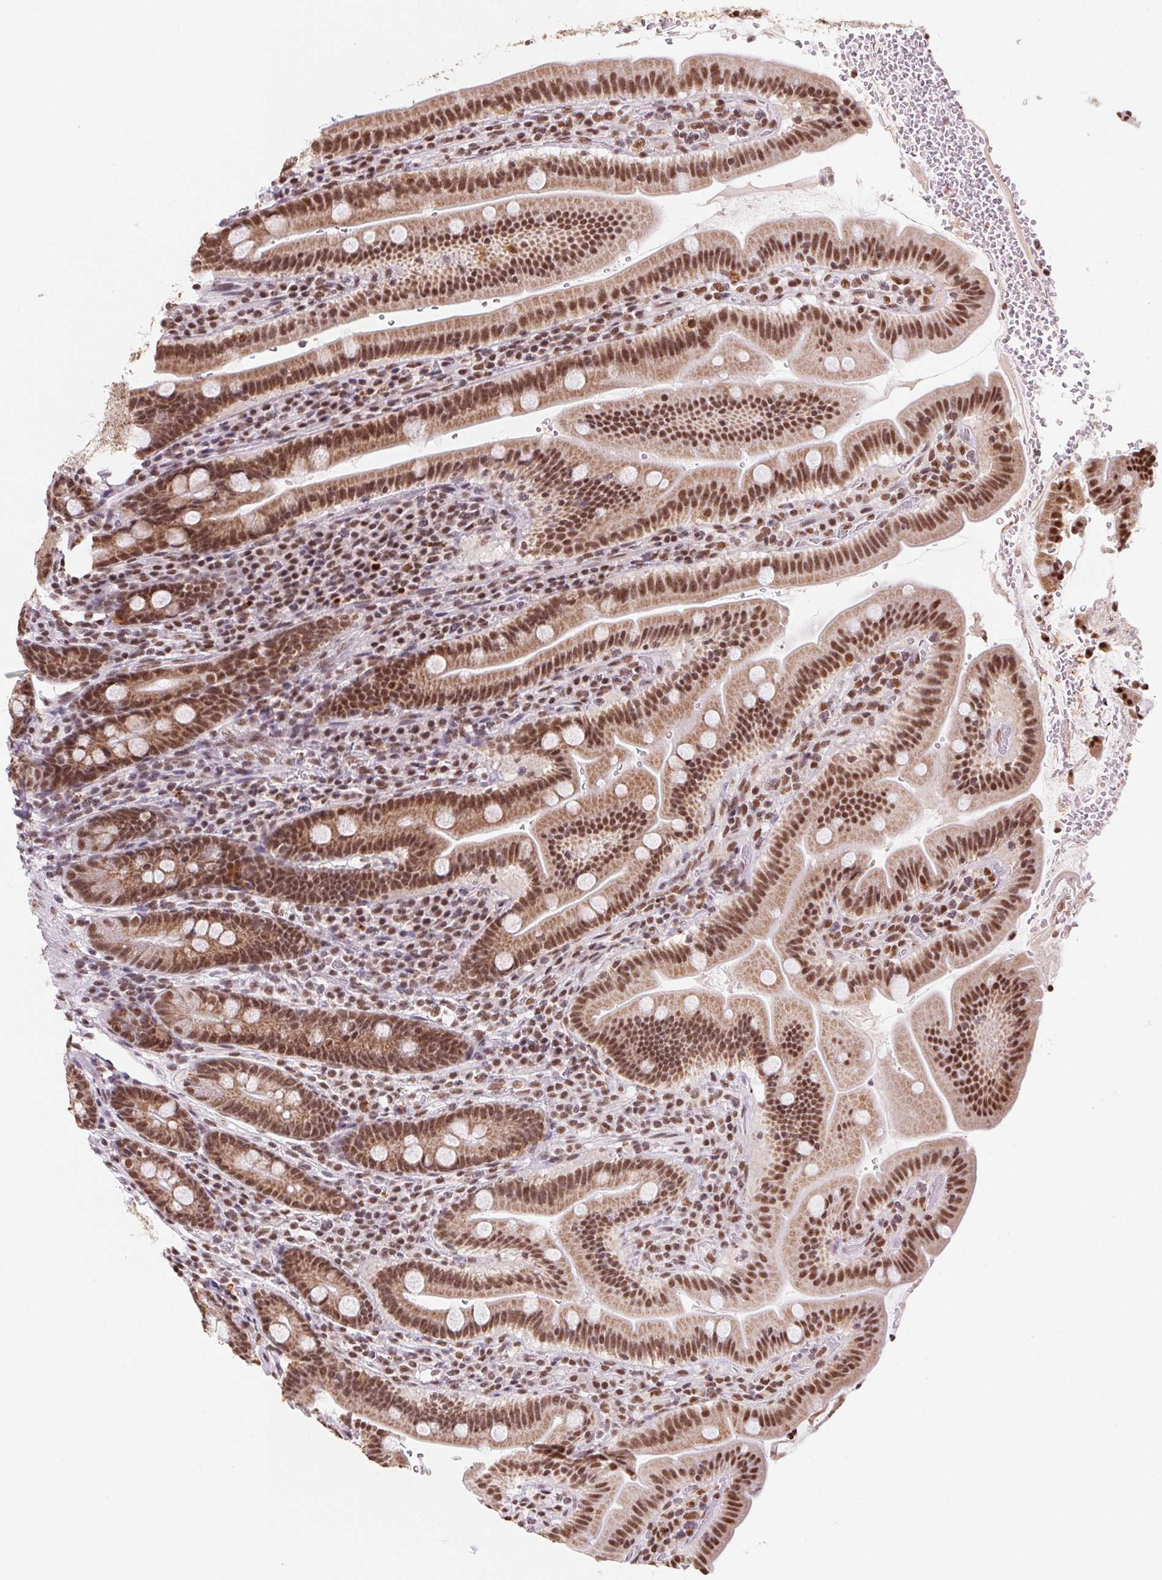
{"staining": {"intensity": "moderate", "quantity": ">75%", "location": "cytoplasmic/membranous,nuclear"}, "tissue": "small intestine", "cell_type": "Glandular cells", "image_type": "normal", "snomed": [{"axis": "morphology", "description": "Normal tissue, NOS"}, {"axis": "topography", "description": "Small intestine"}], "caption": "Small intestine stained with DAB immunohistochemistry (IHC) reveals medium levels of moderate cytoplasmic/membranous,nuclear expression in approximately >75% of glandular cells. (DAB (3,3'-diaminobenzidine) IHC, brown staining for protein, blue staining for nuclei).", "gene": "SNRPG", "patient": {"sex": "male", "age": 26}}